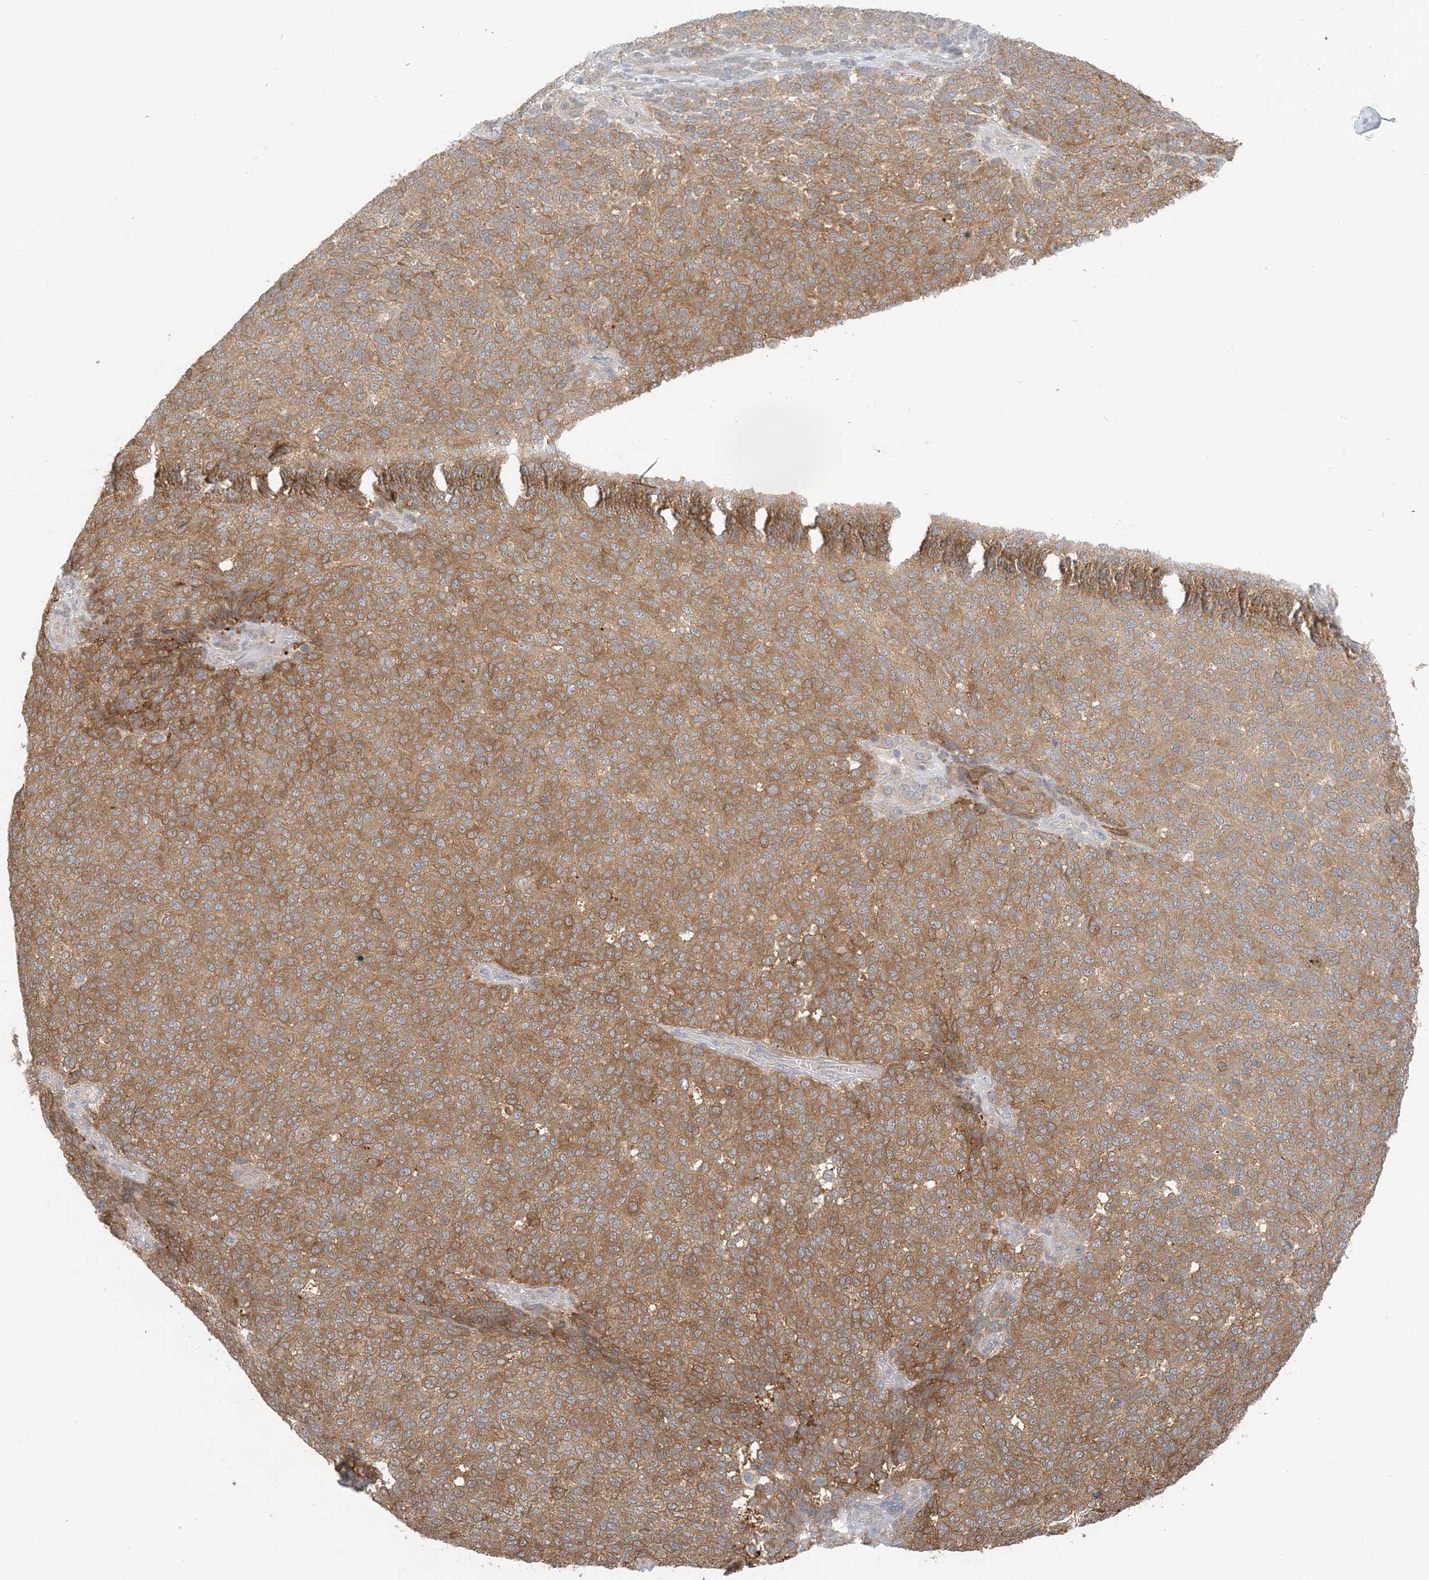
{"staining": {"intensity": "moderate", "quantity": ">75%", "location": "cytoplasmic/membranous"}, "tissue": "melanoma", "cell_type": "Tumor cells", "image_type": "cancer", "snomed": [{"axis": "morphology", "description": "Malignant melanoma, NOS"}, {"axis": "topography", "description": "Skin"}], "caption": "A photomicrograph of human melanoma stained for a protein reveals moderate cytoplasmic/membranous brown staining in tumor cells.", "gene": "ZC3H12A", "patient": {"sex": "male", "age": 49}}